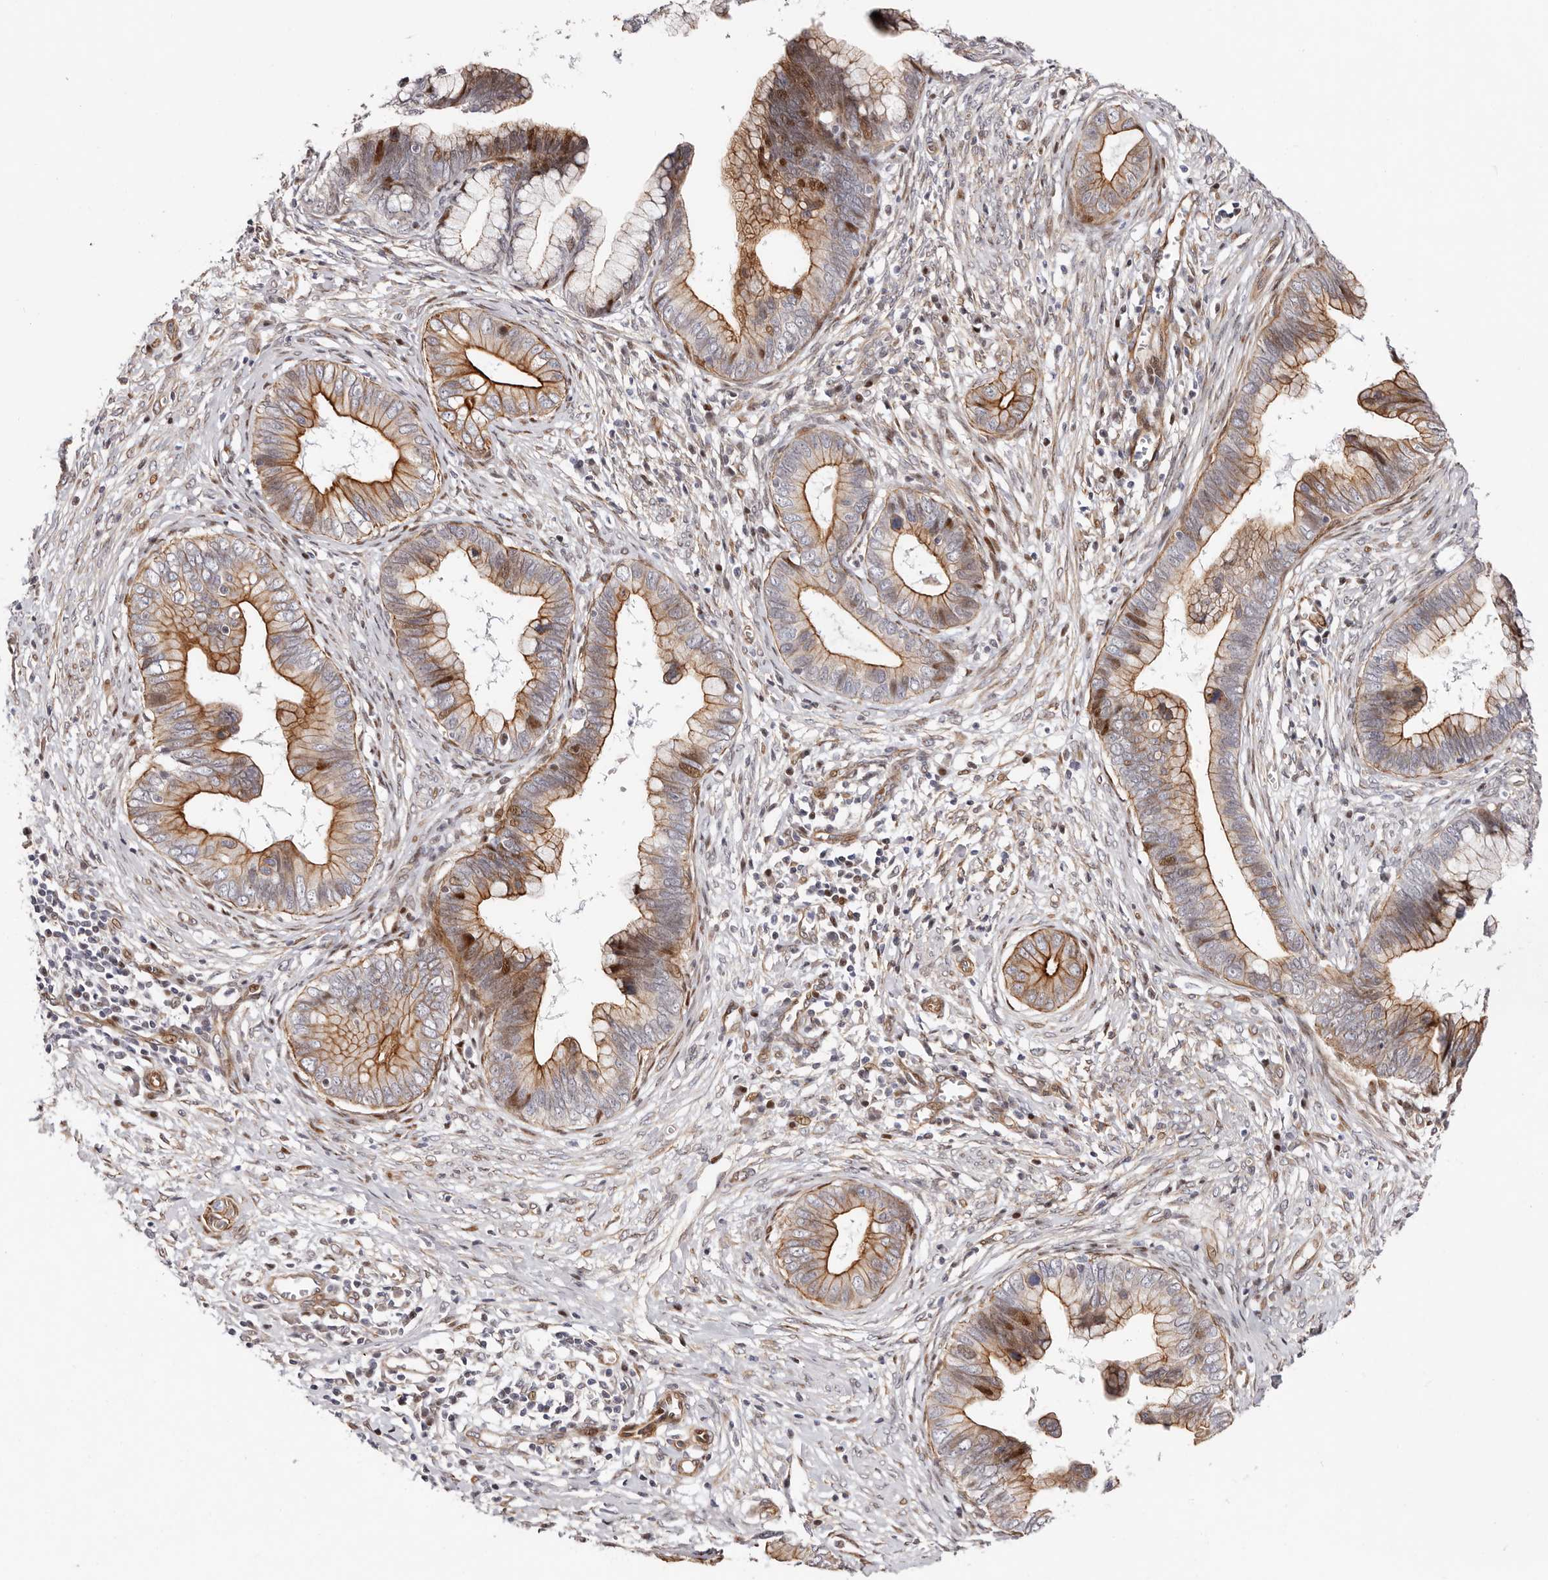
{"staining": {"intensity": "weak", "quantity": "25%-75%", "location": "cytoplasmic/membranous,nuclear"}, "tissue": "cervical cancer", "cell_type": "Tumor cells", "image_type": "cancer", "snomed": [{"axis": "morphology", "description": "Adenocarcinoma, NOS"}, {"axis": "topography", "description": "Cervix"}], "caption": "Immunohistochemistry (IHC) of human adenocarcinoma (cervical) demonstrates low levels of weak cytoplasmic/membranous and nuclear staining in approximately 25%-75% of tumor cells.", "gene": "EPHX3", "patient": {"sex": "female", "age": 44}}